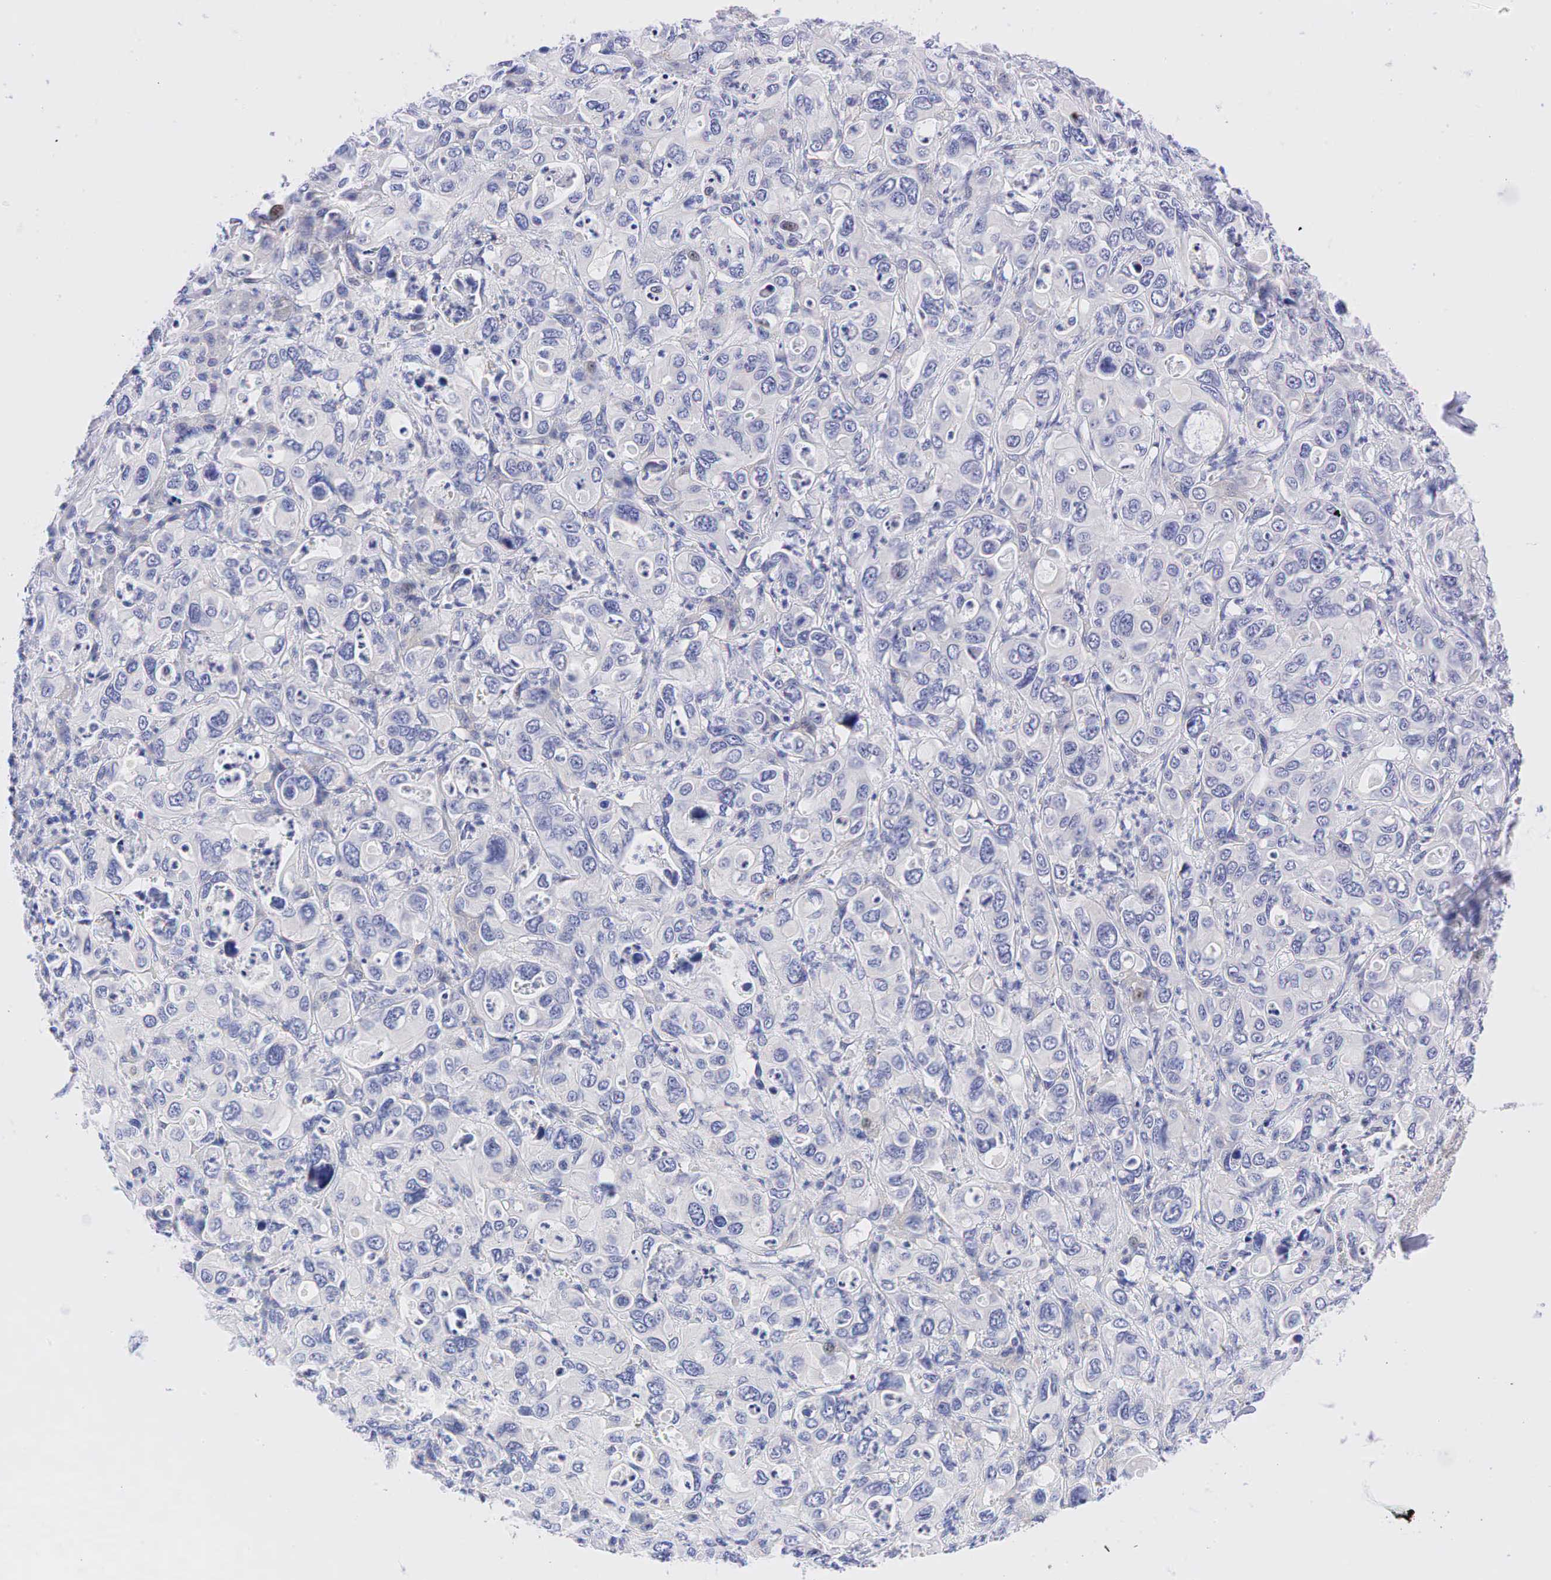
{"staining": {"intensity": "negative", "quantity": "none", "location": "none"}, "tissue": "liver cancer", "cell_type": "Tumor cells", "image_type": "cancer", "snomed": [{"axis": "morphology", "description": "Cholangiocarcinoma"}, {"axis": "topography", "description": "Liver"}], "caption": "Immunohistochemistry of human cholangiocarcinoma (liver) displays no staining in tumor cells.", "gene": "AR", "patient": {"sex": "female", "age": 79}}